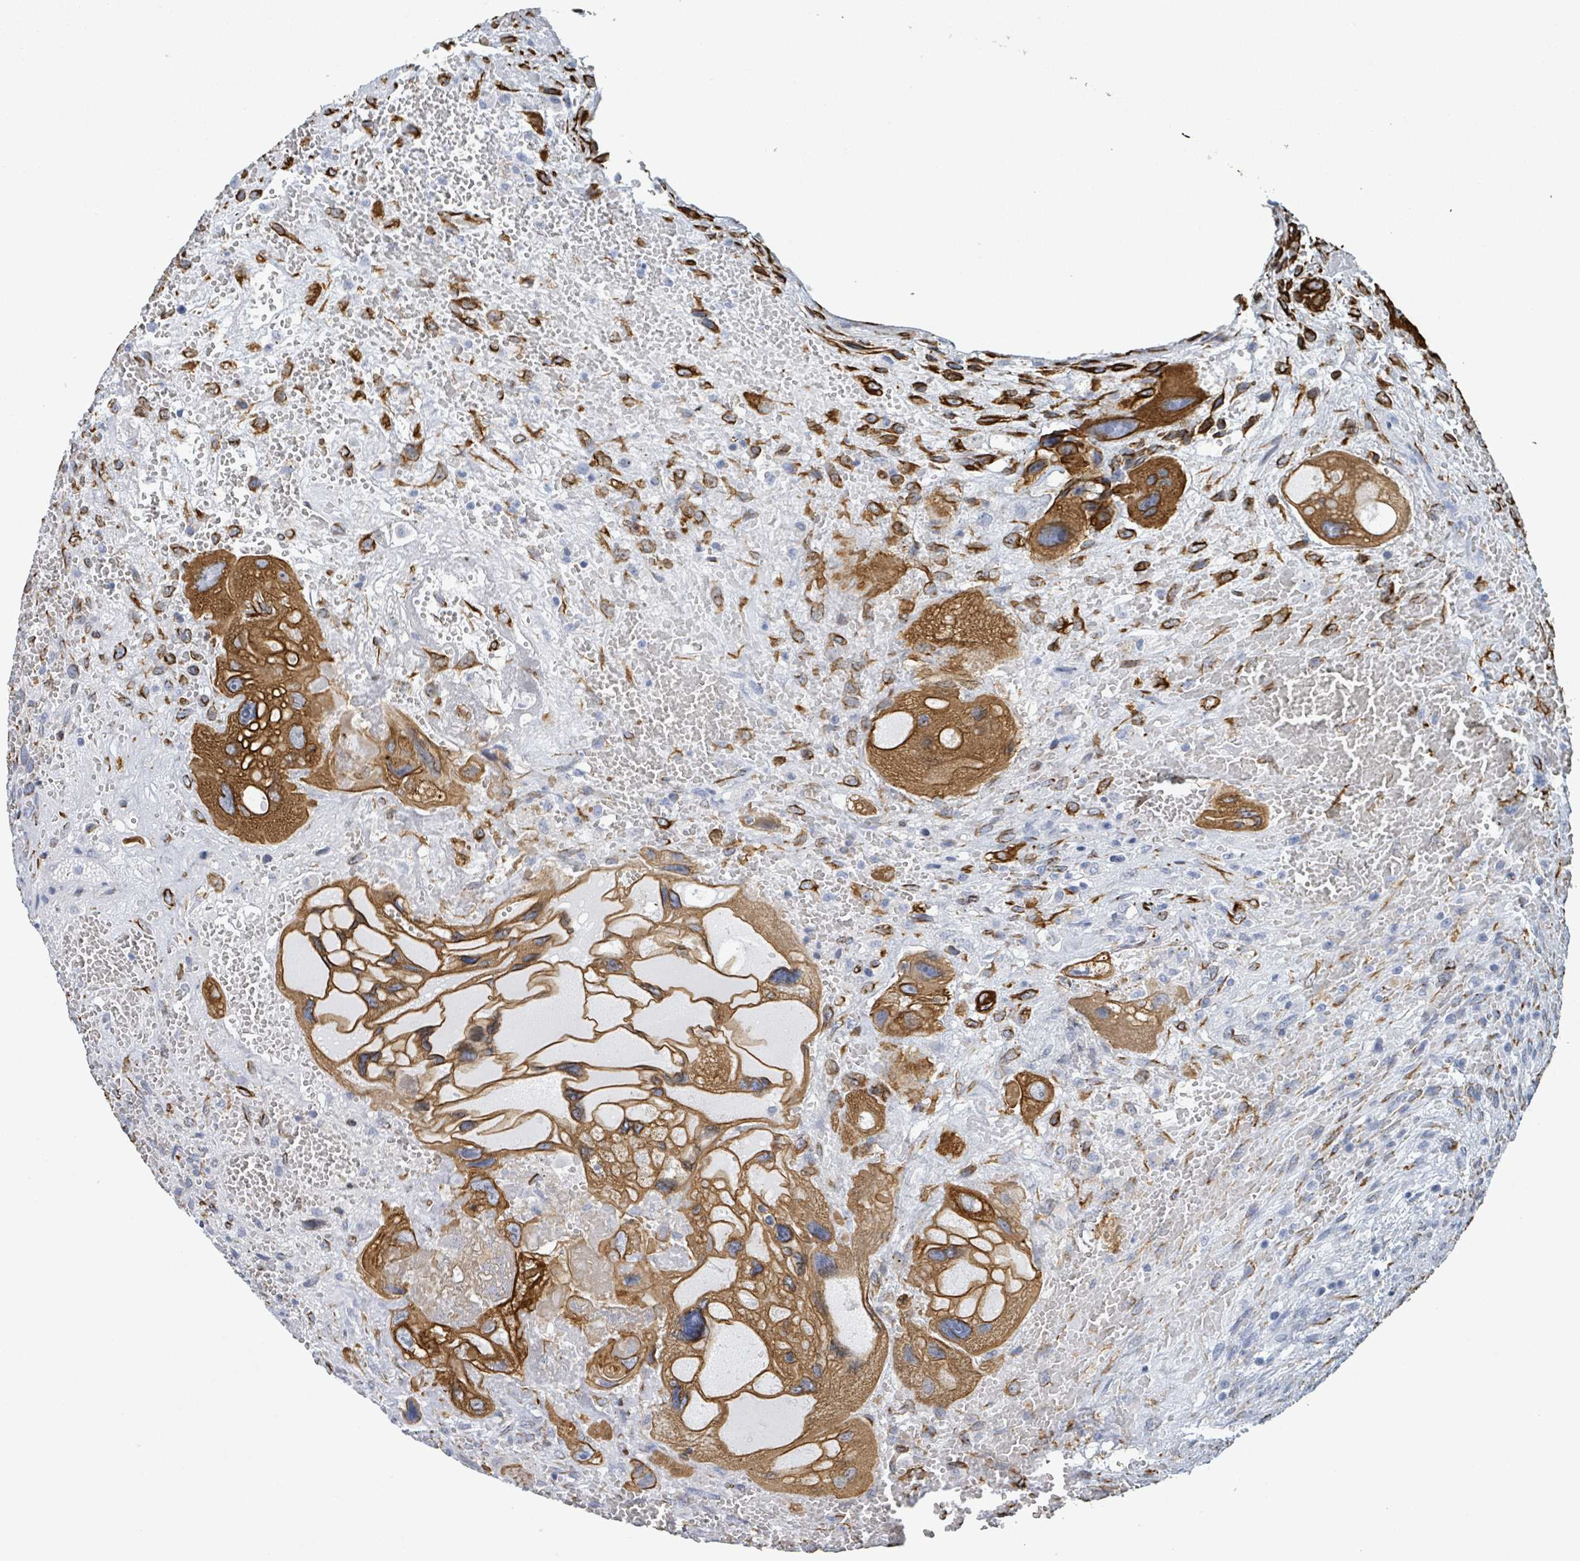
{"staining": {"intensity": "strong", "quantity": ">75%", "location": "cytoplasmic/membranous"}, "tissue": "testis cancer", "cell_type": "Tumor cells", "image_type": "cancer", "snomed": [{"axis": "morphology", "description": "Carcinoma, Embryonal, NOS"}, {"axis": "topography", "description": "Testis"}], "caption": "This image shows immunohistochemistry staining of human embryonal carcinoma (testis), with high strong cytoplasmic/membranous positivity in approximately >75% of tumor cells.", "gene": "KRT8", "patient": {"sex": "male", "age": 28}}